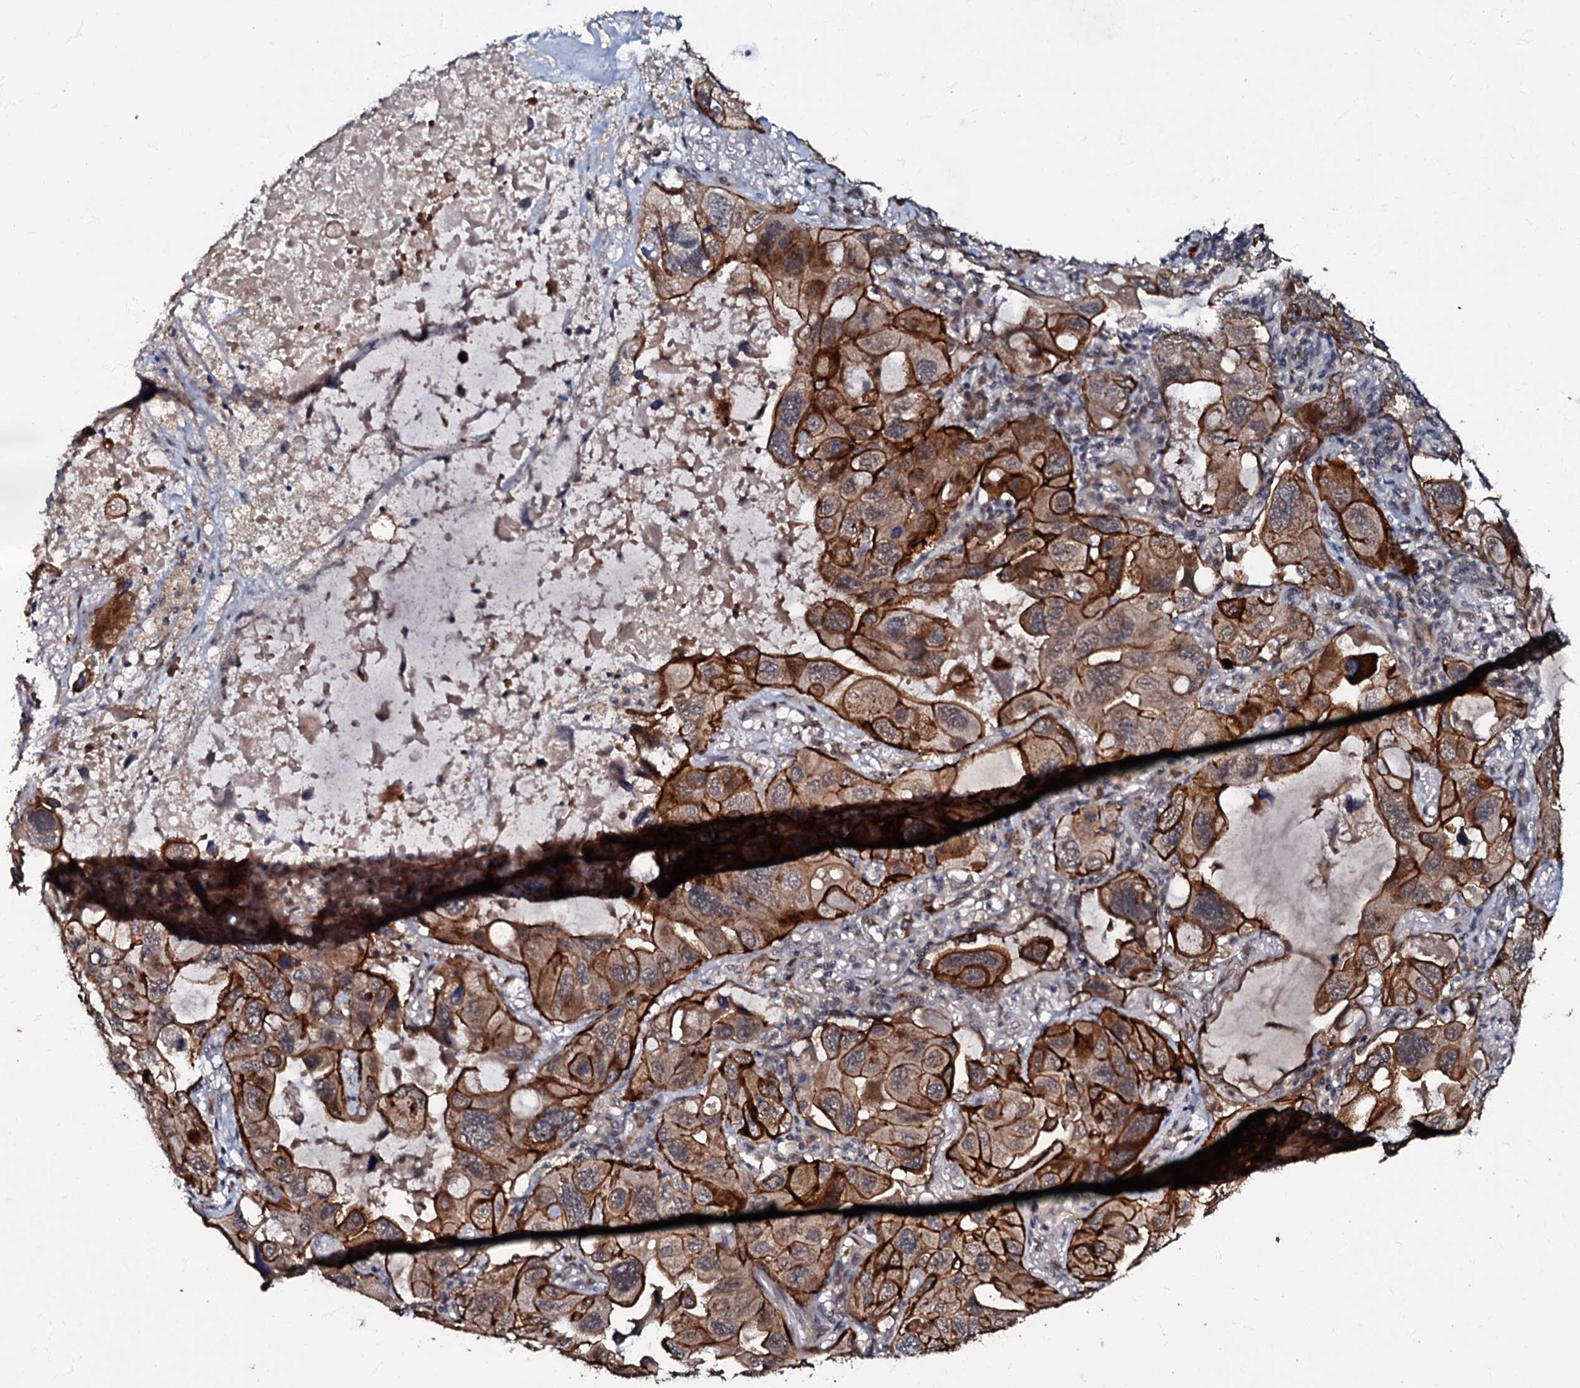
{"staining": {"intensity": "strong", "quantity": ">75%", "location": "cytoplasmic/membranous"}, "tissue": "lung cancer", "cell_type": "Tumor cells", "image_type": "cancer", "snomed": [{"axis": "morphology", "description": "Squamous cell carcinoma, NOS"}, {"axis": "topography", "description": "Lung"}], "caption": "Immunohistochemistry image of human lung cancer stained for a protein (brown), which demonstrates high levels of strong cytoplasmic/membranous positivity in about >75% of tumor cells.", "gene": "MANSC4", "patient": {"sex": "female", "age": 73}}